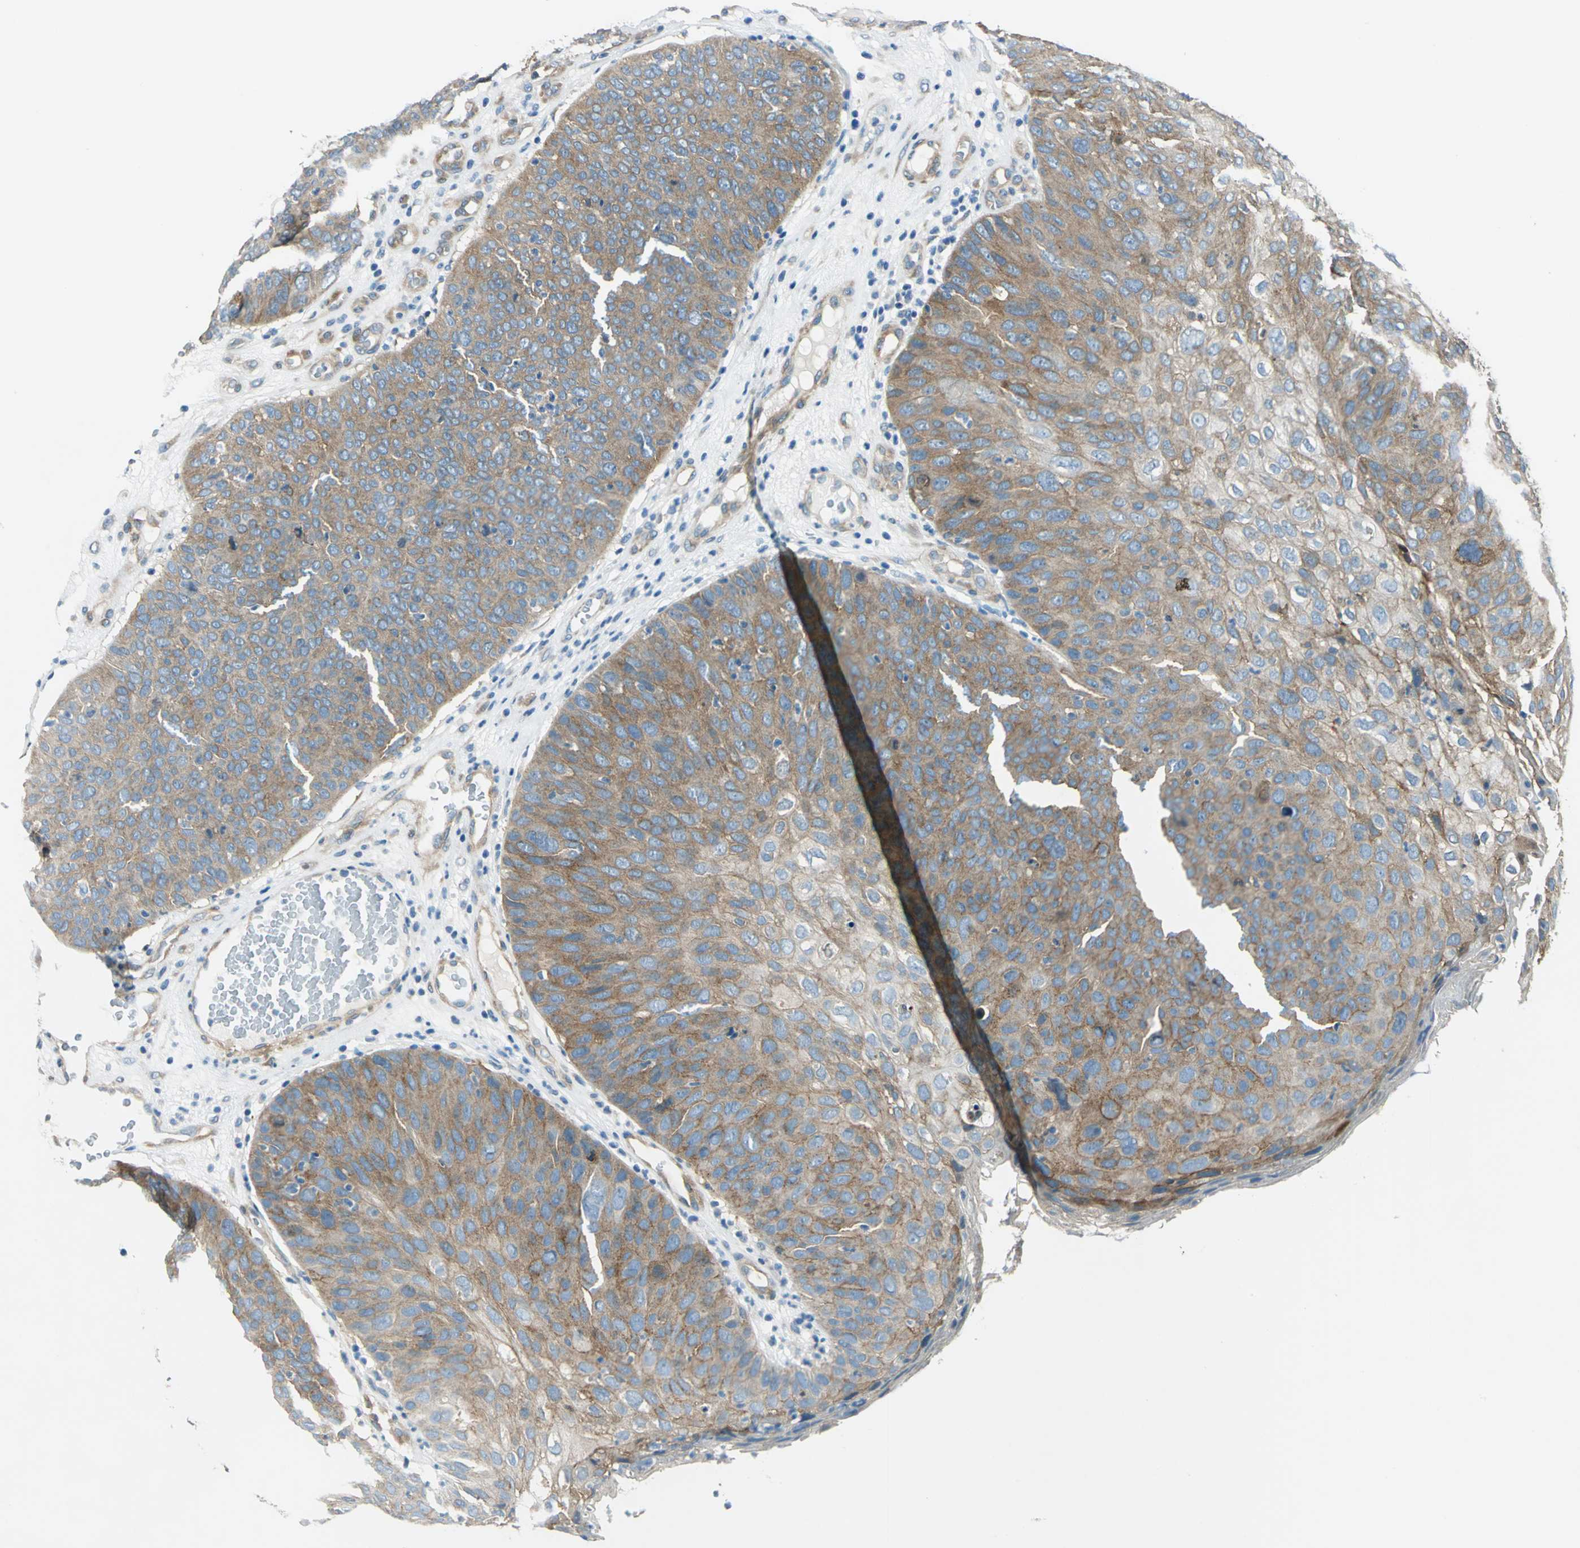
{"staining": {"intensity": "moderate", "quantity": ">75%", "location": "cytoplasmic/membranous"}, "tissue": "skin cancer", "cell_type": "Tumor cells", "image_type": "cancer", "snomed": [{"axis": "morphology", "description": "Squamous cell carcinoma, NOS"}, {"axis": "topography", "description": "Skin"}], "caption": "The micrograph demonstrates a brown stain indicating the presence of a protein in the cytoplasmic/membranous of tumor cells in skin cancer.", "gene": "CDC42EP1", "patient": {"sex": "male", "age": 87}}